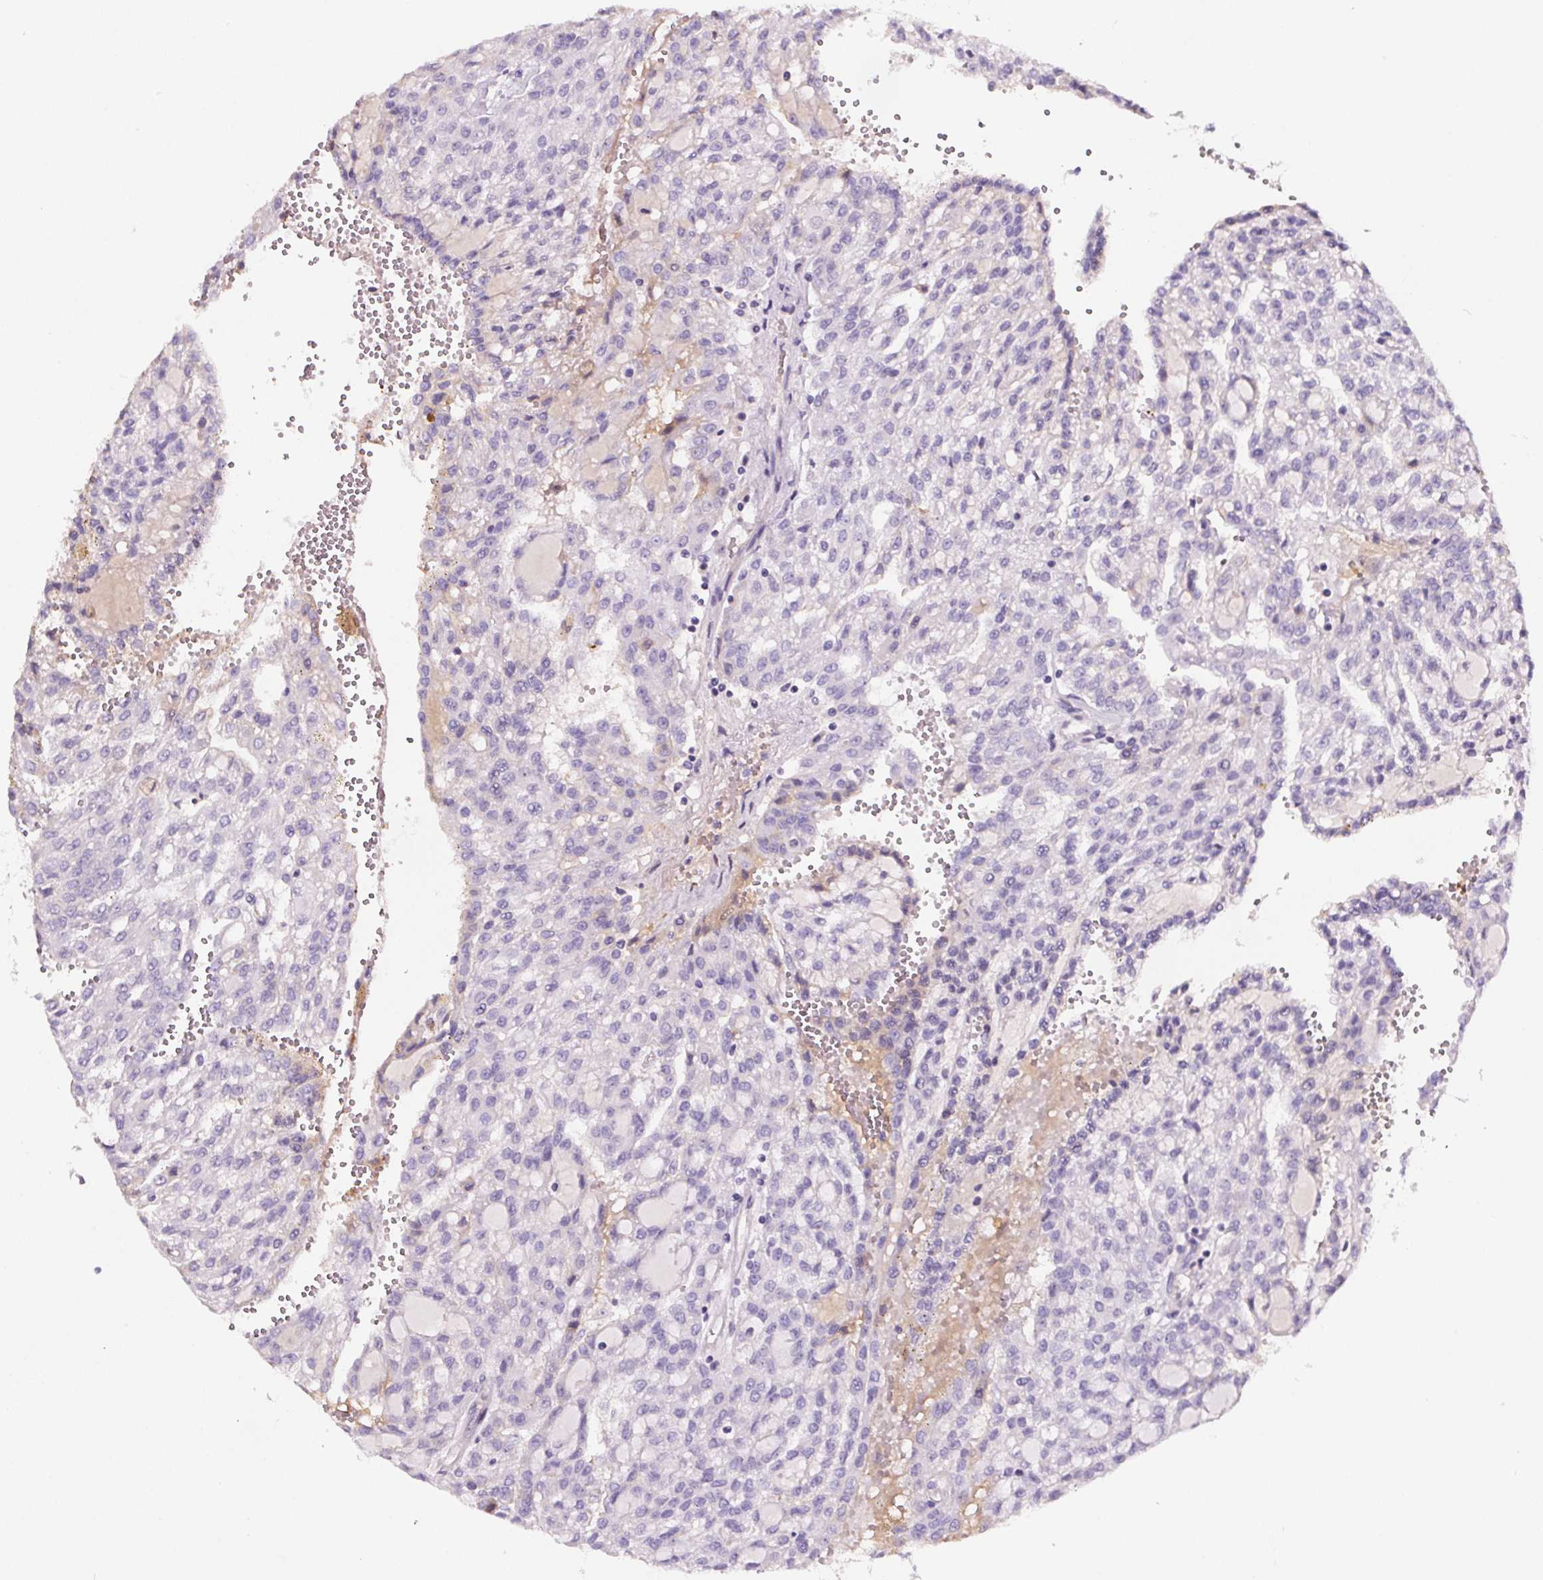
{"staining": {"intensity": "negative", "quantity": "none", "location": "none"}, "tissue": "renal cancer", "cell_type": "Tumor cells", "image_type": "cancer", "snomed": [{"axis": "morphology", "description": "Adenocarcinoma, NOS"}, {"axis": "topography", "description": "Kidney"}], "caption": "IHC of human renal adenocarcinoma displays no expression in tumor cells.", "gene": "CD5L", "patient": {"sex": "male", "age": 63}}